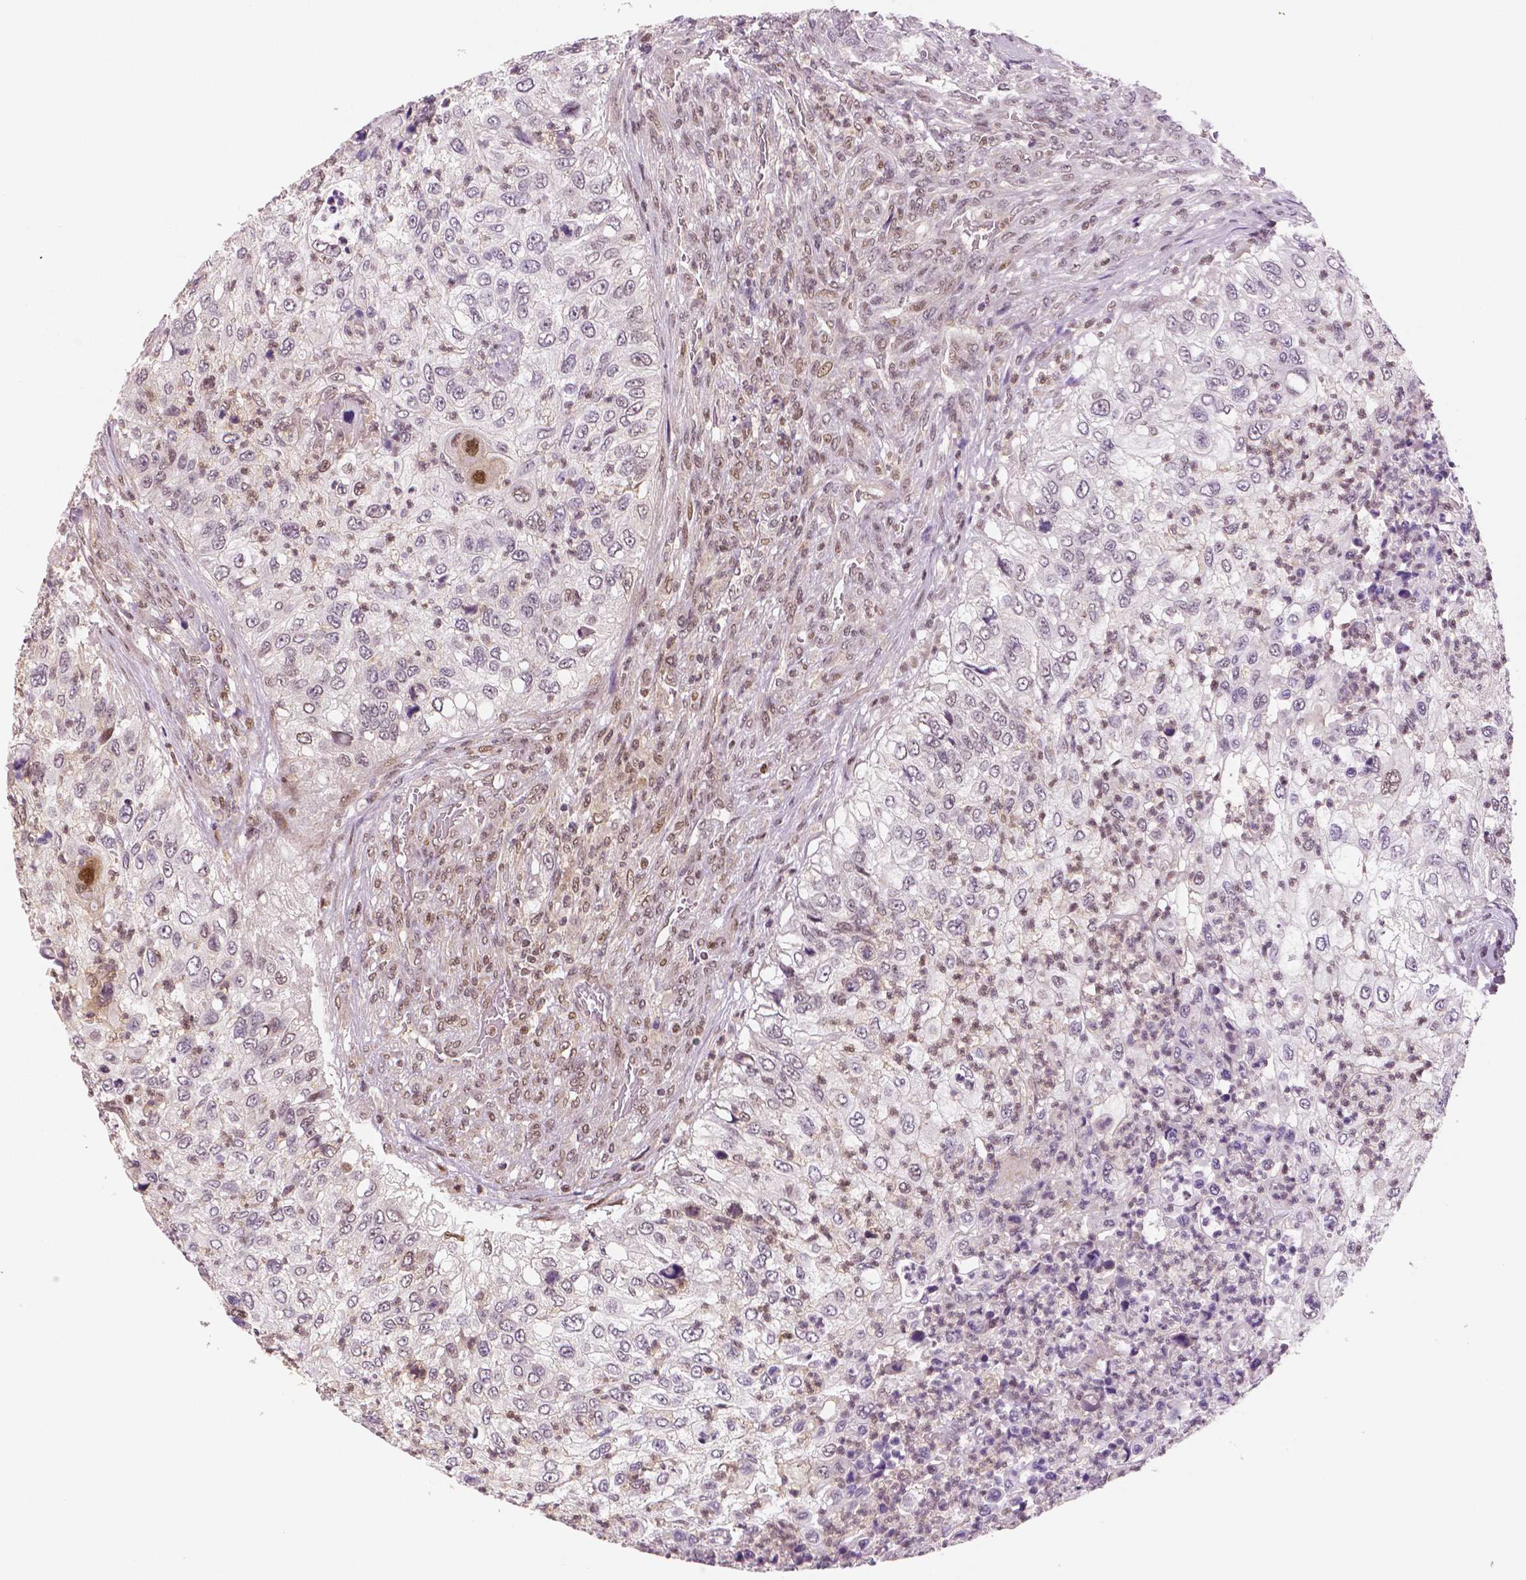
{"staining": {"intensity": "negative", "quantity": "none", "location": "none"}, "tissue": "urothelial cancer", "cell_type": "Tumor cells", "image_type": "cancer", "snomed": [{"axis": "morphology", "description": "Urothelial carcinoma, High grade"}, {"axis": "topography", "description": "Urinary bladder"}], "caption": "Urothelial carcinoma (high-grade) was stained to show a protein in brown. There is no significant positivity in tumor cells. The staining is performed using DAB (3,3'-diaminobenzidine) brown chromogen with nuclei counter-stained in using hematoxylin.", "gene": "STAT3", "patient": {"sex": "female", "age": 60}}